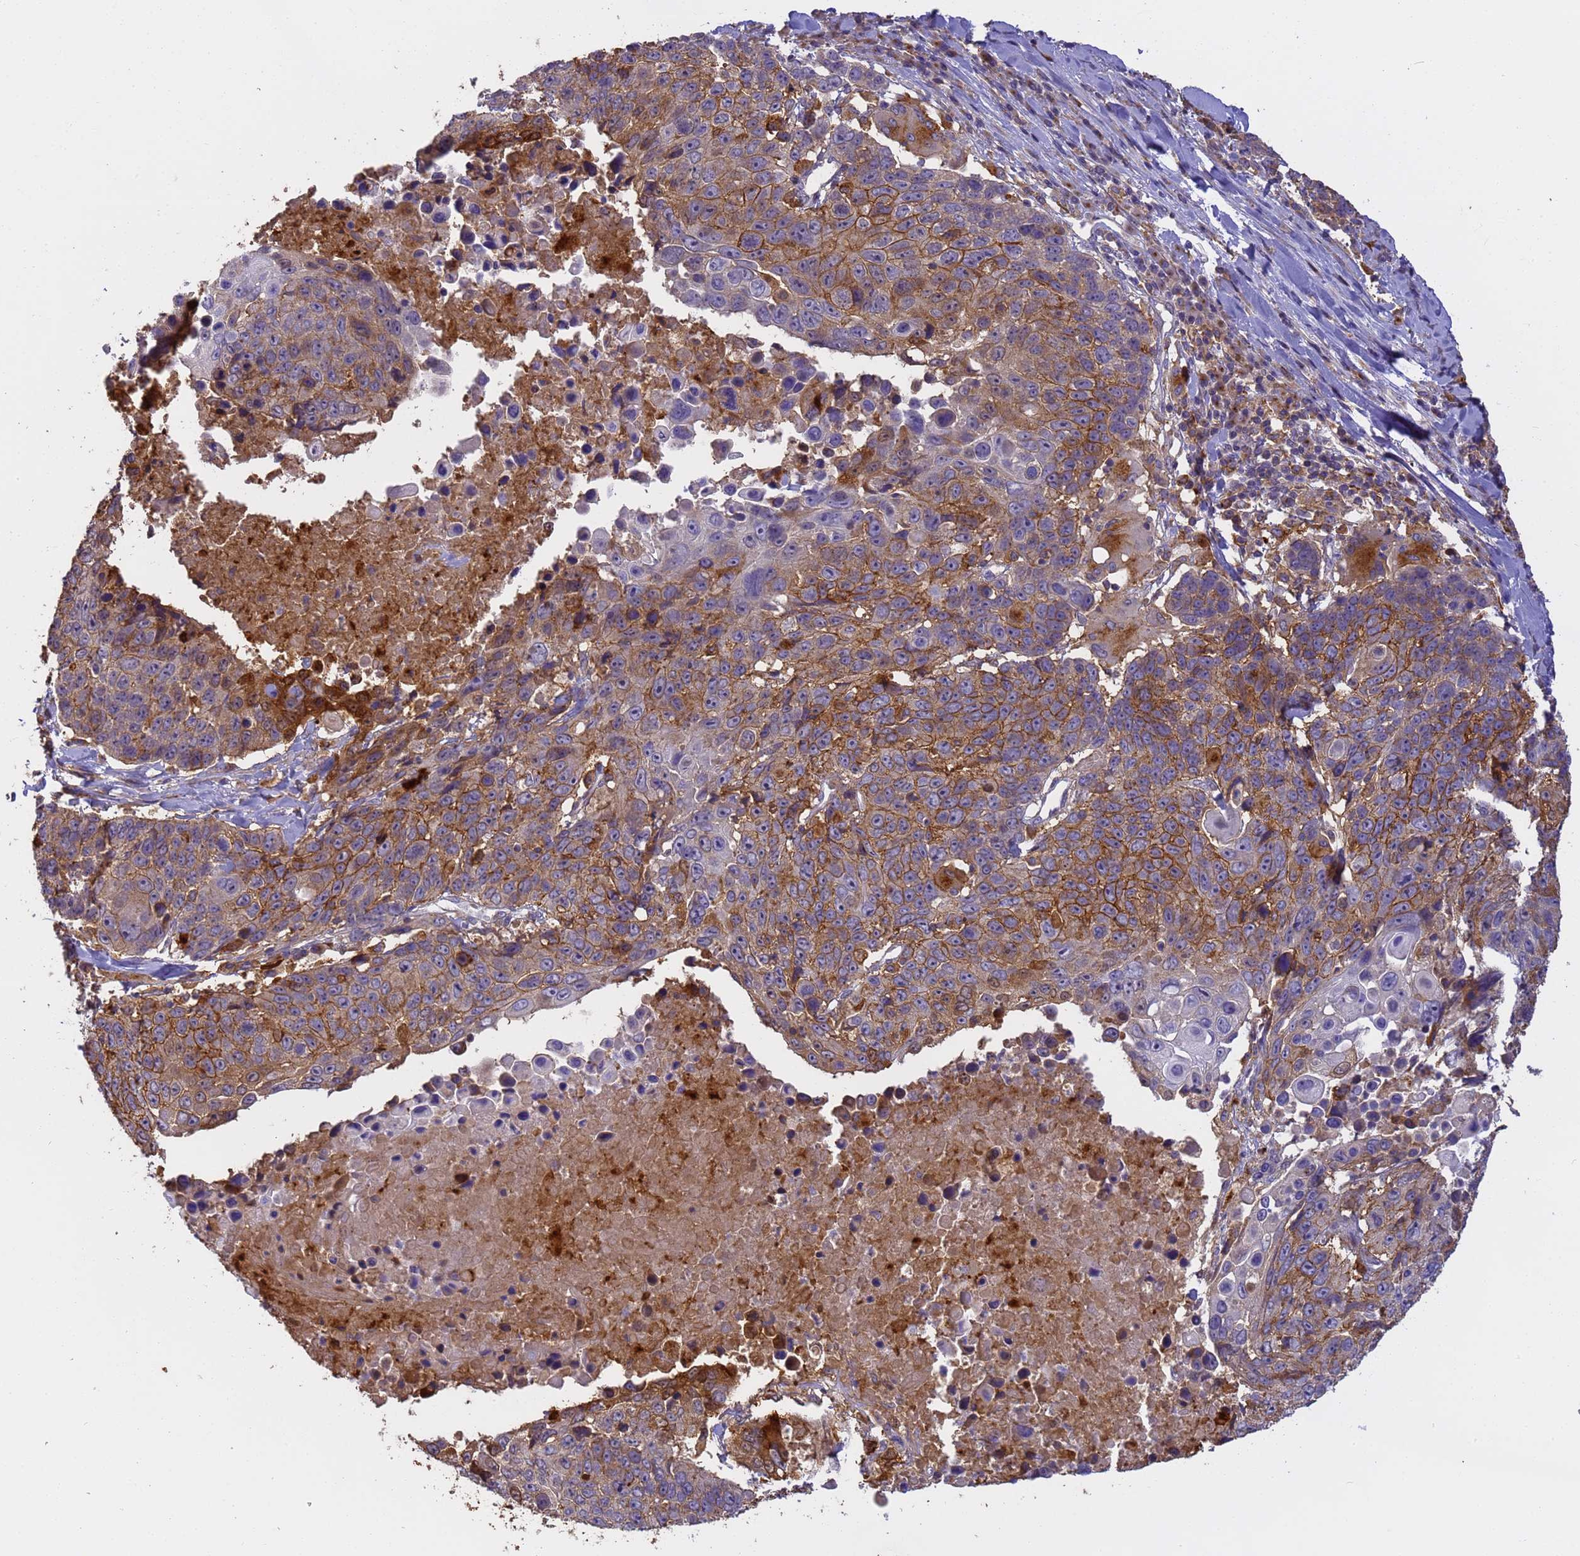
{"staining": {"intensity": "moderate", "quantity": "25%-75%", "location": "cytoplasmic/membranous"}, "tissue": "lung cancer", "cell_type": "Tumor cells", "image_type": "cancer", "snomed": [{"axis": "morphology", "description": "Squamous cell carcinoma, NOS"}, {"axis": "topography", "description": "Lung"}], "caption": "Lung squamous cell carcinoma stained with a brown dye shows moderate cytoplasmic/membranous positive positivity in about 25%-75% of tumor cells.", "gene": "M6PR", "patient": {"sex": "male", "age": 66}}